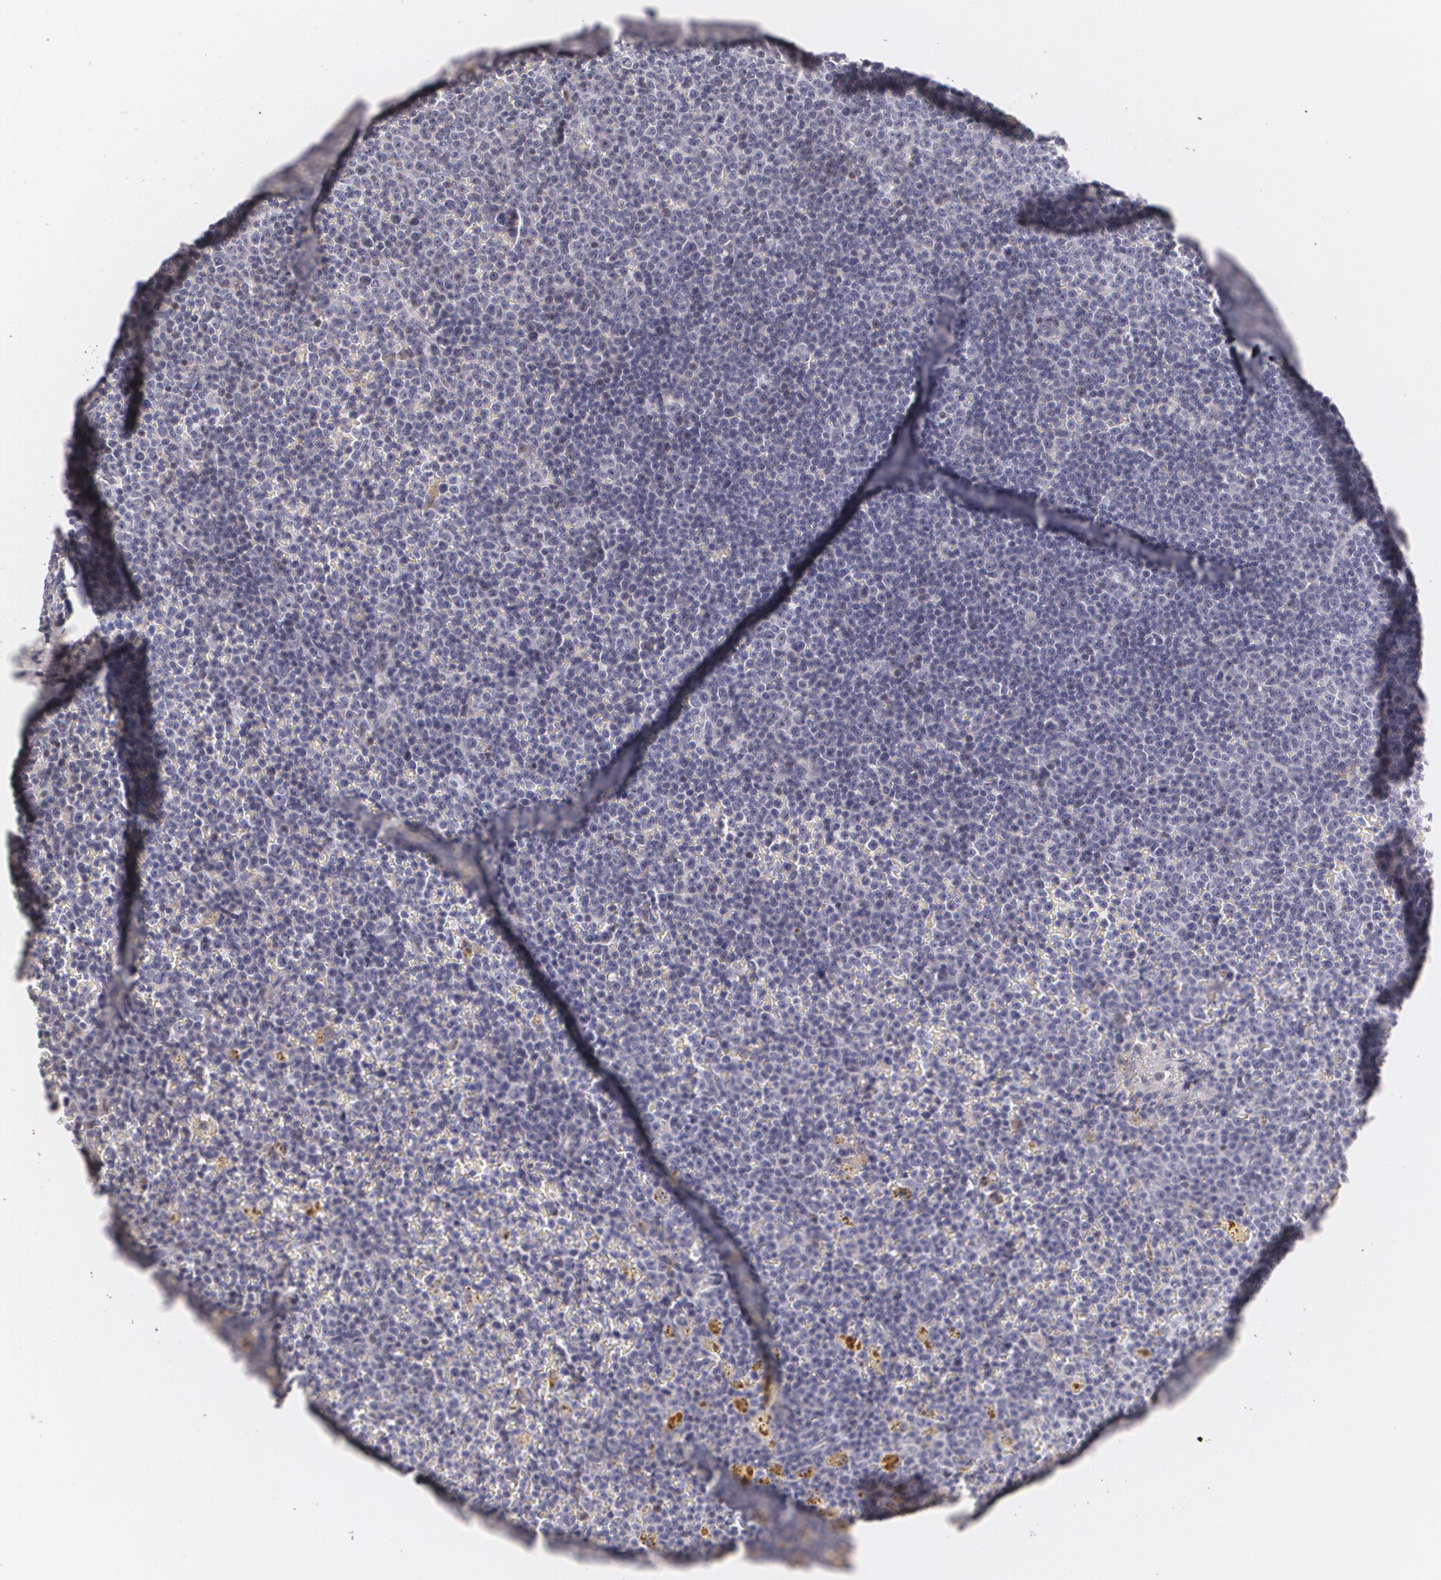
{"staining": {"intensity": "negative", "quantity": "none", "location": "none"}, "tissue": "lymphoma", "cell_type": "Tumor cells", "image_type": "cancer", "snomed": [{"axis": "morphology", "description": "Malignant lymphoma, non-Hodgkin's type, Low grade"}, {"axis": "topography", "description": "Lymph node"}], "caption": "Immunohistochemical staining of malignant lymphoma, non-Hodgkin's type (low-grade) demonstrates no significant expression in tumor cells.", "gene": "ZBTB16", "patient": {"sex": "male", "age": 50}}